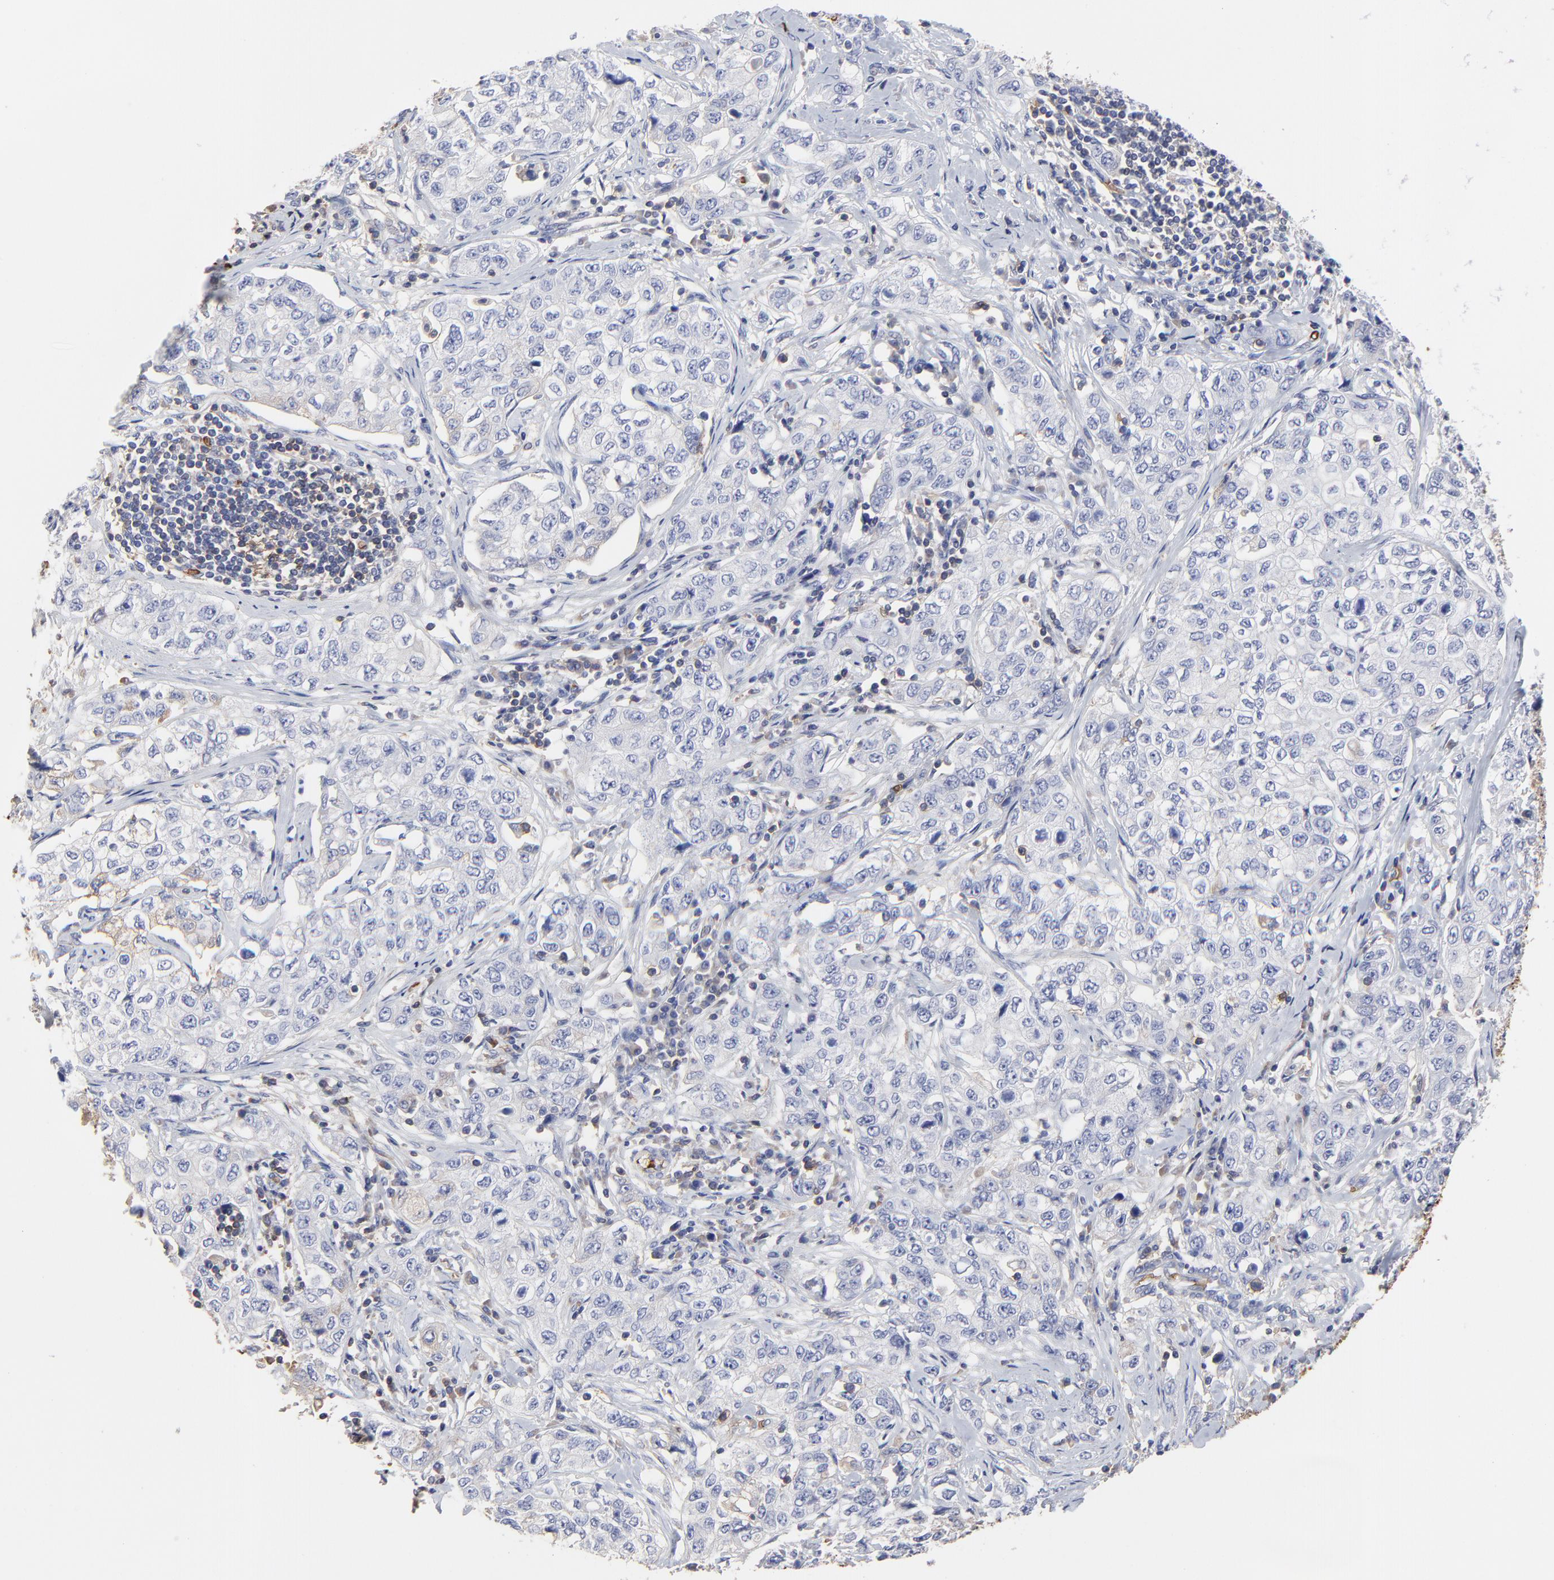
{"staining": {"intensity": "negative", "quantity": "none", "location": "none"}, "tissue": "stomach cancer", "cell_type": "Tumor cells", "image_type": "cancer", "snomed": [{"axis": "morphology", "description": "Adenocarcinoma, NOS"}, {"axis": "topography", "description": "Stomach"}], "caption": "This is an immunohistochemistry photomicrograph of human stomach cancer. There is no expression in tumor cells.", "gene": "PAG1", "patient": {"sex": "male", "age": 48}}